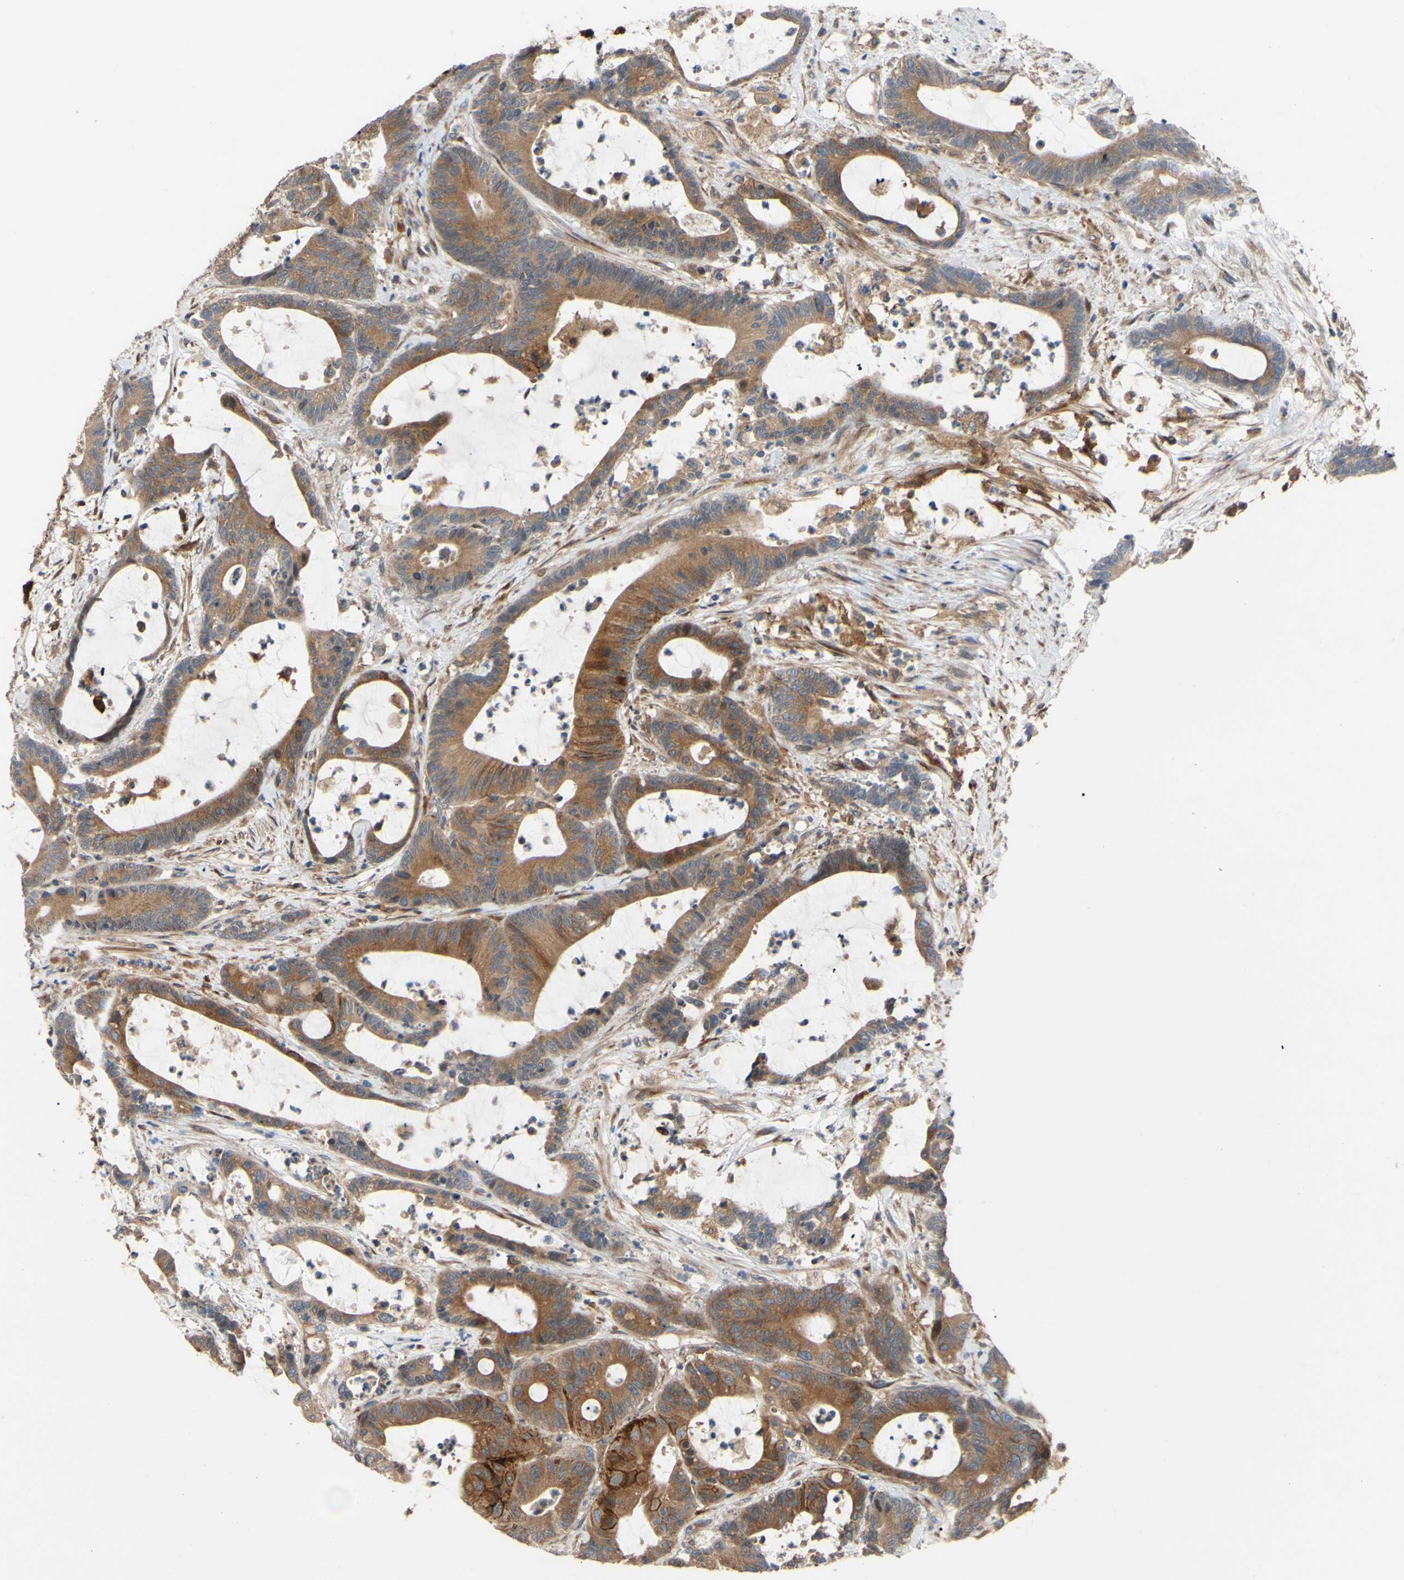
{"staining": {"intensity": "moderate", "quantity": ">75%", "location": "cytoplasmic/membranous"}, "tissue": "colorectal cancer", "cell_type": "Tumor cells", "image_type": "cancer", "snomed": [{"axis": "morphology", "description": "Adenocarcinoma, NOS"}, {"axis": "topography", "description": "Colon"}], "caption": "Human colorectal adenocarcinoma stained with a protein marker exhibits moderate staining in tumor cells.", "gene": "SPTLC1", "patient": {"sex": "female", "age": 84}}